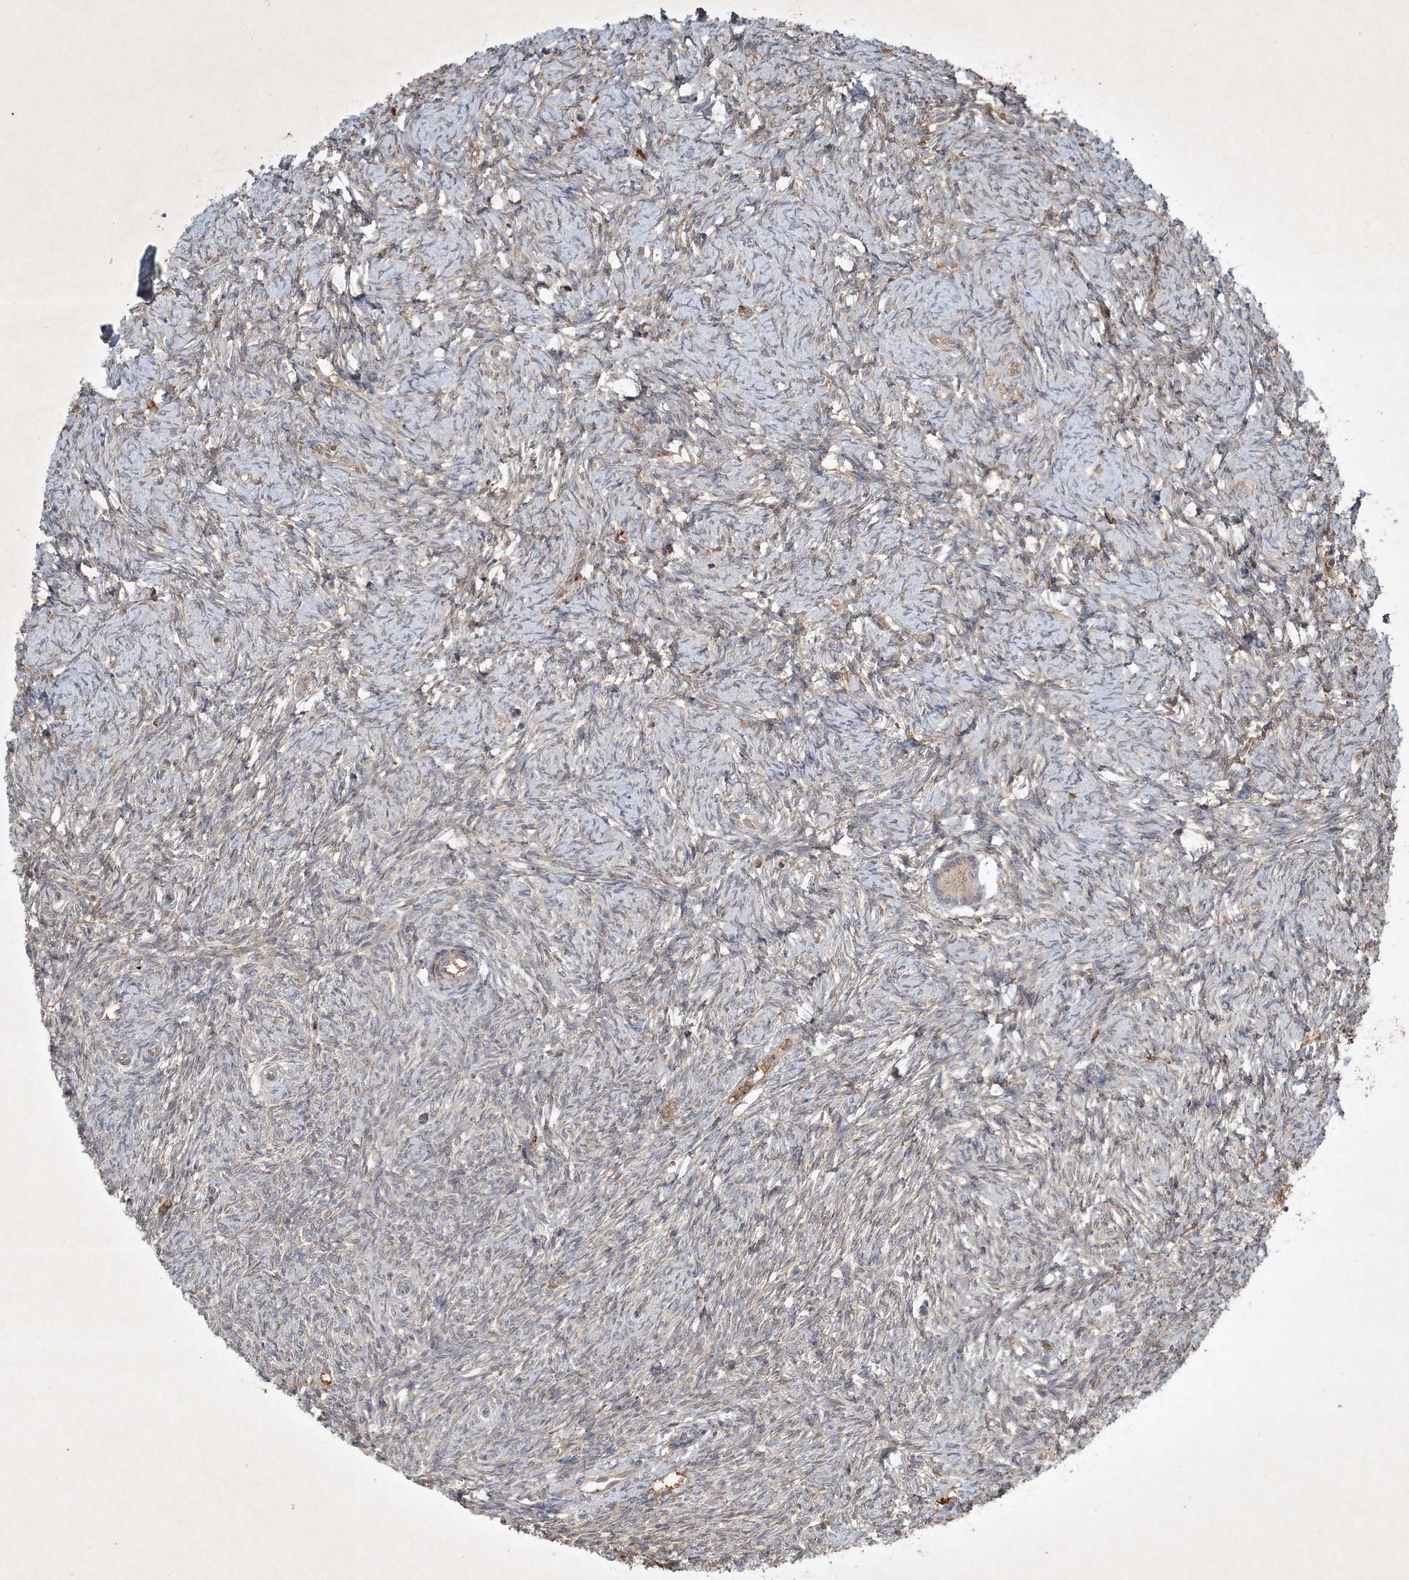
{"staining": {"intensity": "moderate", "quantity": "25%-75%", "location": "cytoplasmic/membranous"}, "tissue": "ovary", "cell_type": "Follicle cells", "image_type": "normal", "snomed": [{"axis": "morphology", "description": "Normal tissue, NOS"}, {"axis": "morphology", "description": "Cyst, NOS"}, {"axis": "topography", "description": "Ovary"}], "caption": "Protein analysis of benign ovary displays moderate cytoplasmic/membranous positivity in approximately 25%-75% of follicle cells.", "gene": "TNFAIP6", "patient": {"sex": "female", "age": 33}}